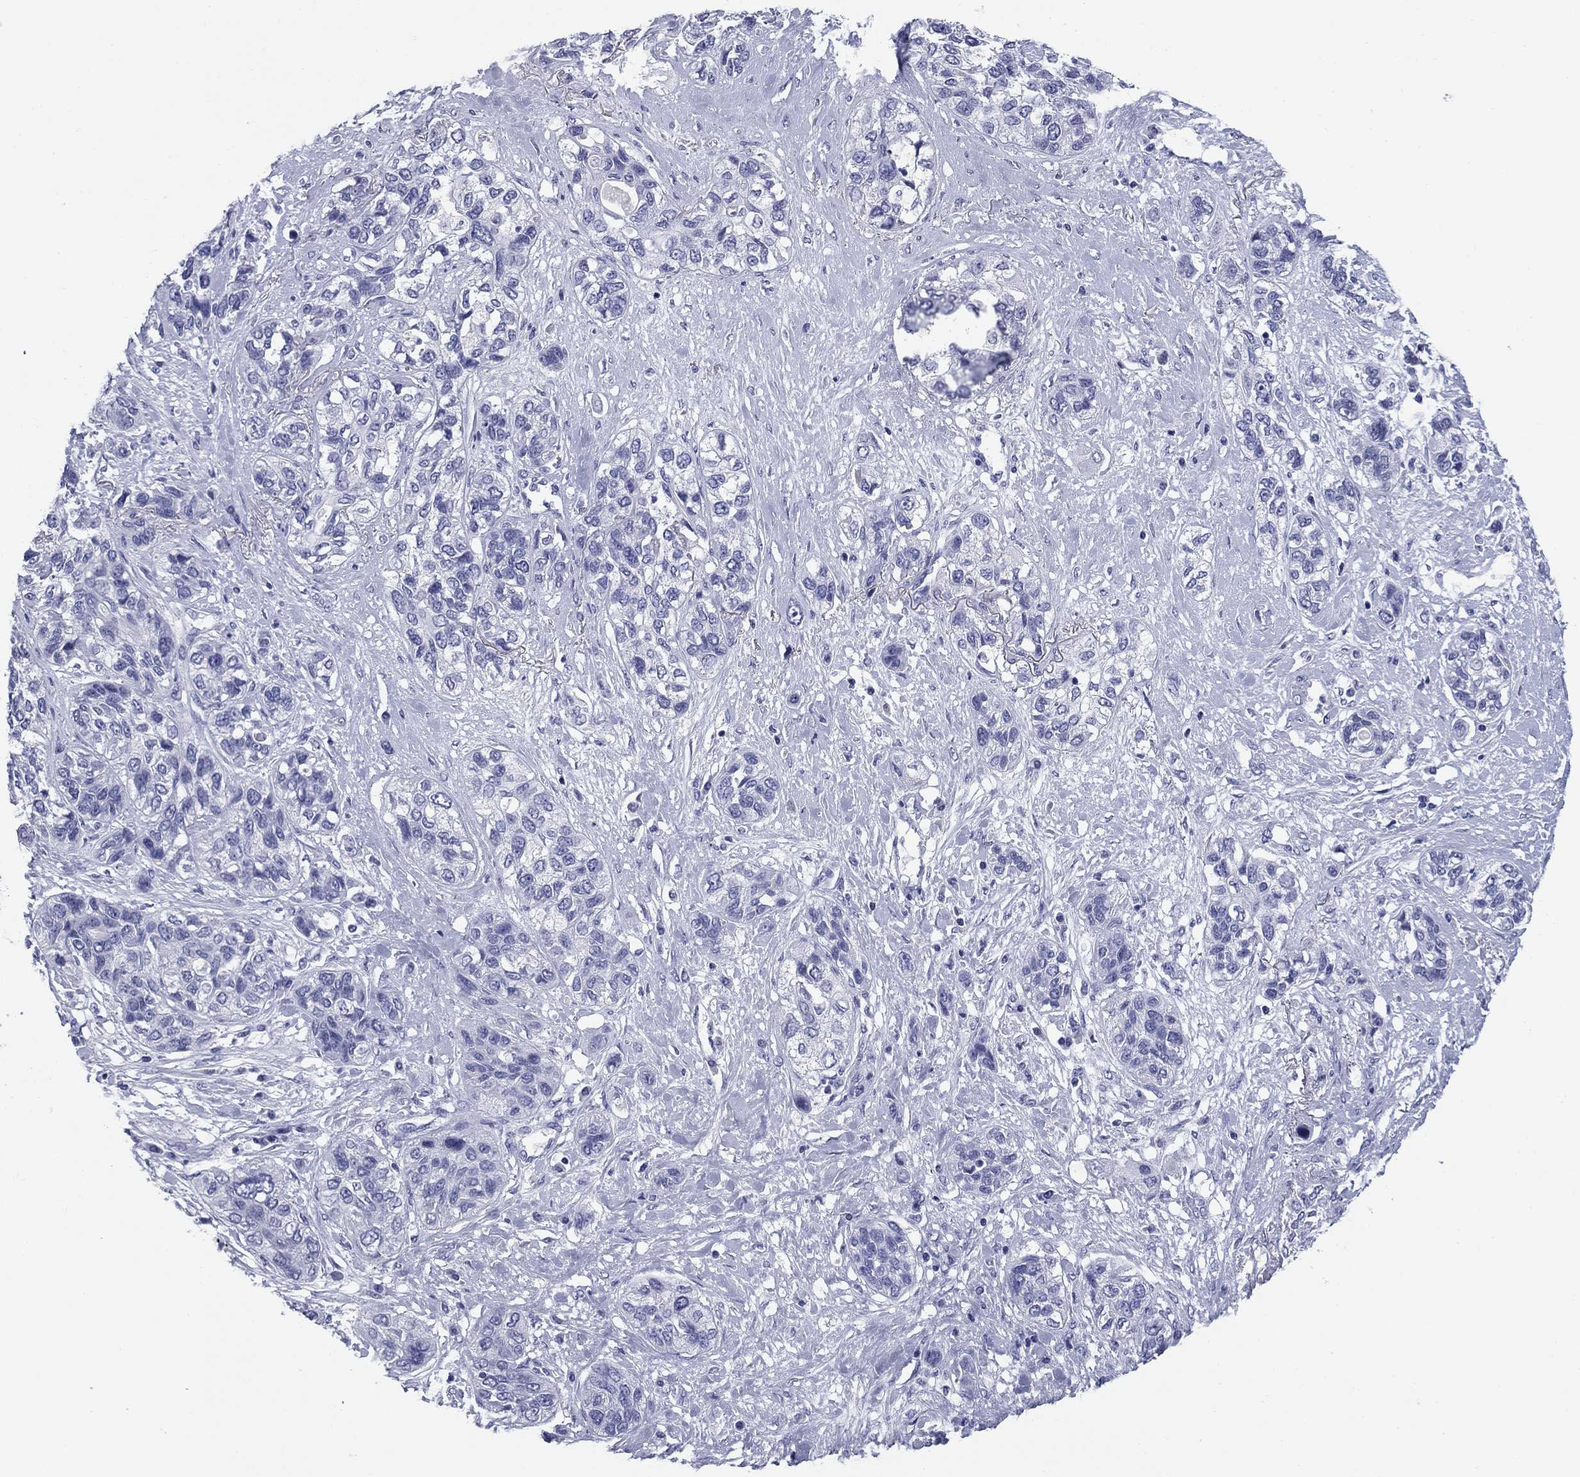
{"staining": {"intensity": "negative", "quantity": "none", "location": "none"}, "tissue": "lung cancer", "cell_type": "Tumor cells", "image_type": "cancer", "snomed": [{"axis": "morphology", "description": "Squamous cell carcinoma, NOS"}, {"axis": "topography", "description": "Lung"}], "caption": "Tumor cells show no significant protein positivity in lung cancer (squamous cell carcinoma).", "gene": "KCNH1", "patient": {"sex": "female", "age": 70}}